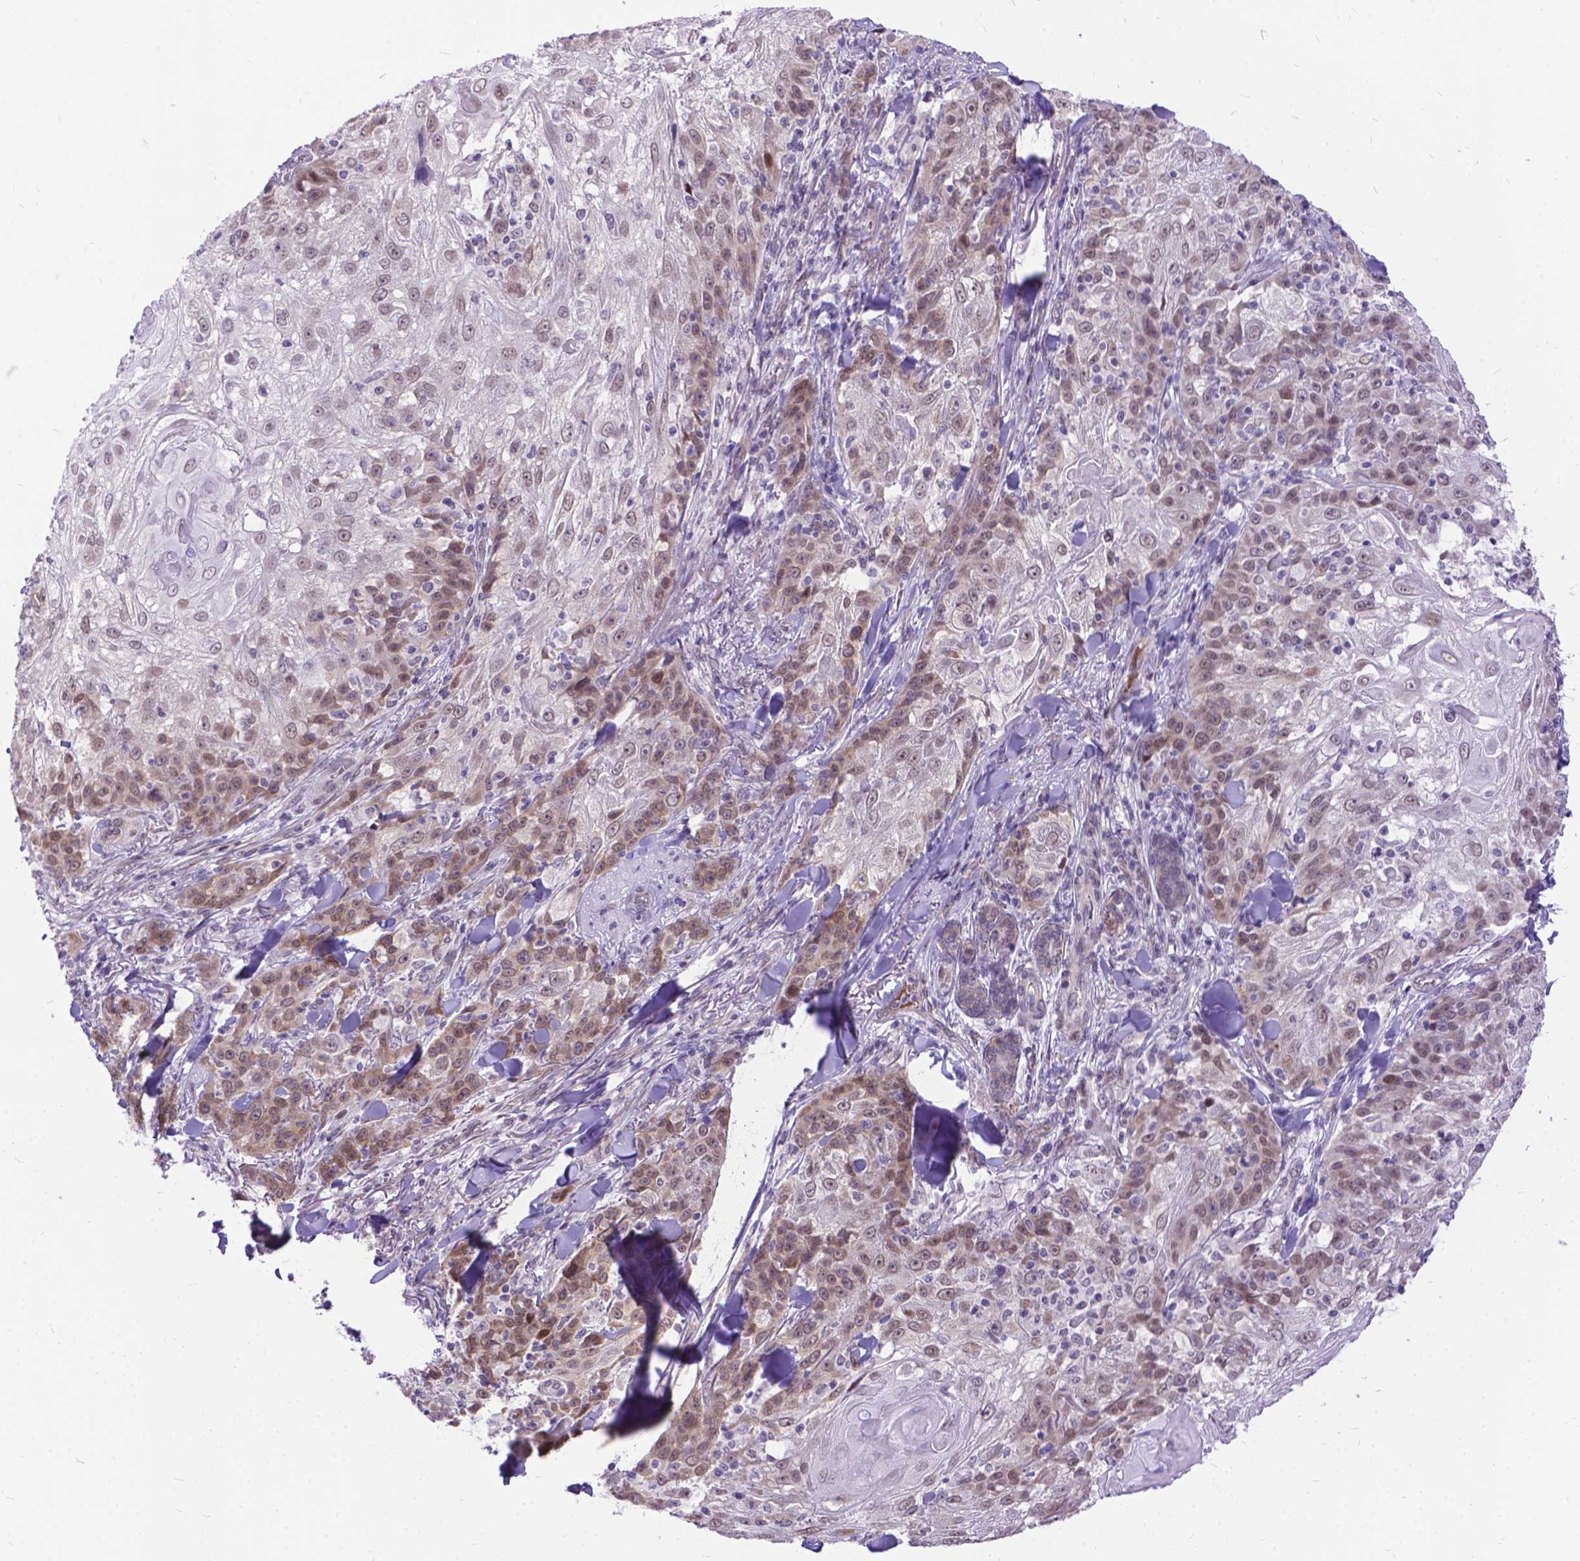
{"staining": {"intensity": "moderate", "quantity": "<25%", "location": "cytoplasmic/membranous,nuclear"}, "tissue": "skin cancer", "cell_type": "Tumor cells", "image_type": "cancer", "snomed": [{"axis": "morphology", "description": "Normal tissue, NOS"}, {"axis": "morphology", "description": "Squamous cell carcinoma, NOS"}, {"axis": "topography", "description": "Skin"}], "caption": "The photomicrograph displays staining of skin squamous cell carcinoma, revealing moderate cytoplasmic/membranous and nuclear protein expression (brown color) within tumor cells.", "gene": "FAM124B", "patient": {"sex": "female", "age": 83}}